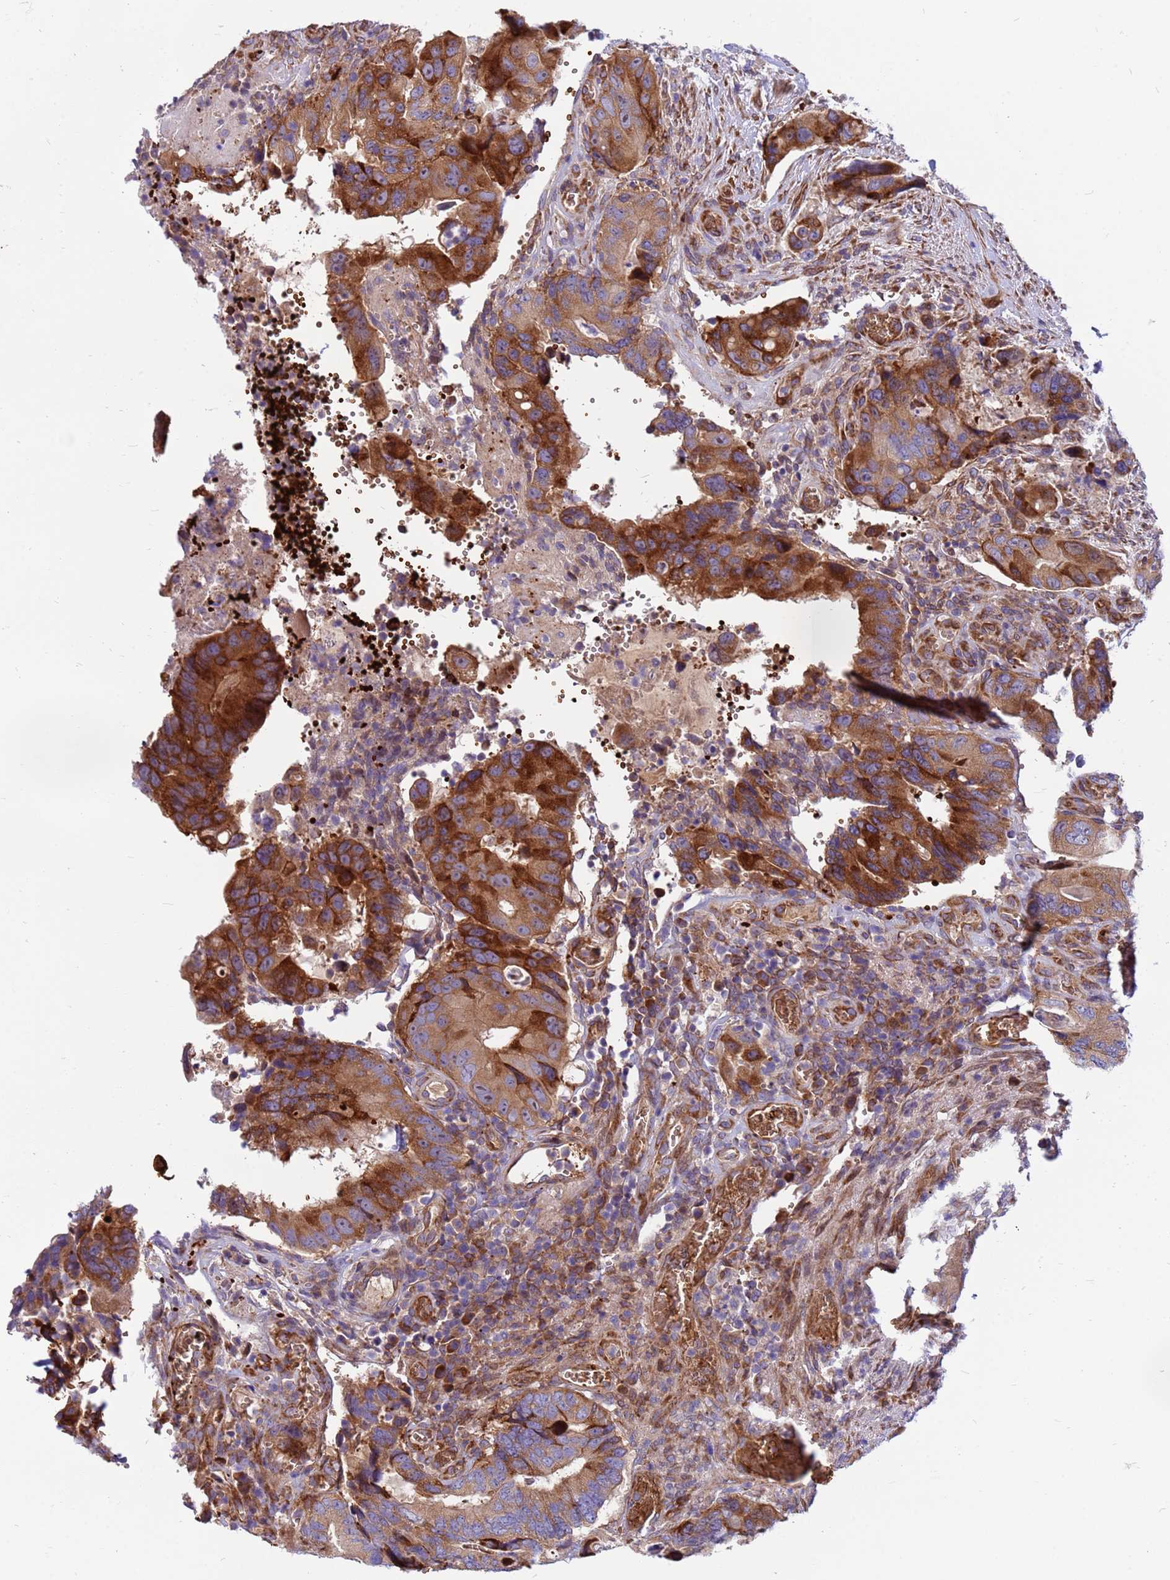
{"staining": {"intensity": "strong", "quantity": ">75%", "location": "cytoplasmic/membranous"}, "tissue": "colorectal cancer", "cell_type": "Tumor cells", "image_type": "cancer", "snomed": [{"axis": "morphology", "description": "Adenocarcinoma, NOS"}, {"axis": "topography", "description": "Colon"}], "caption": "Protein expression analysis of colorectal cancer (adenocarcinoma) reveals strong cytoplasmic/membranous positivity in approximately >75% of tumor cells. Using DAB (brown) and hematoxylin (blue) stains, captured at high magnification using brightfield microscopy.", "gene": "ZNF669", "patient": {"sex": "male", "age": 84}}